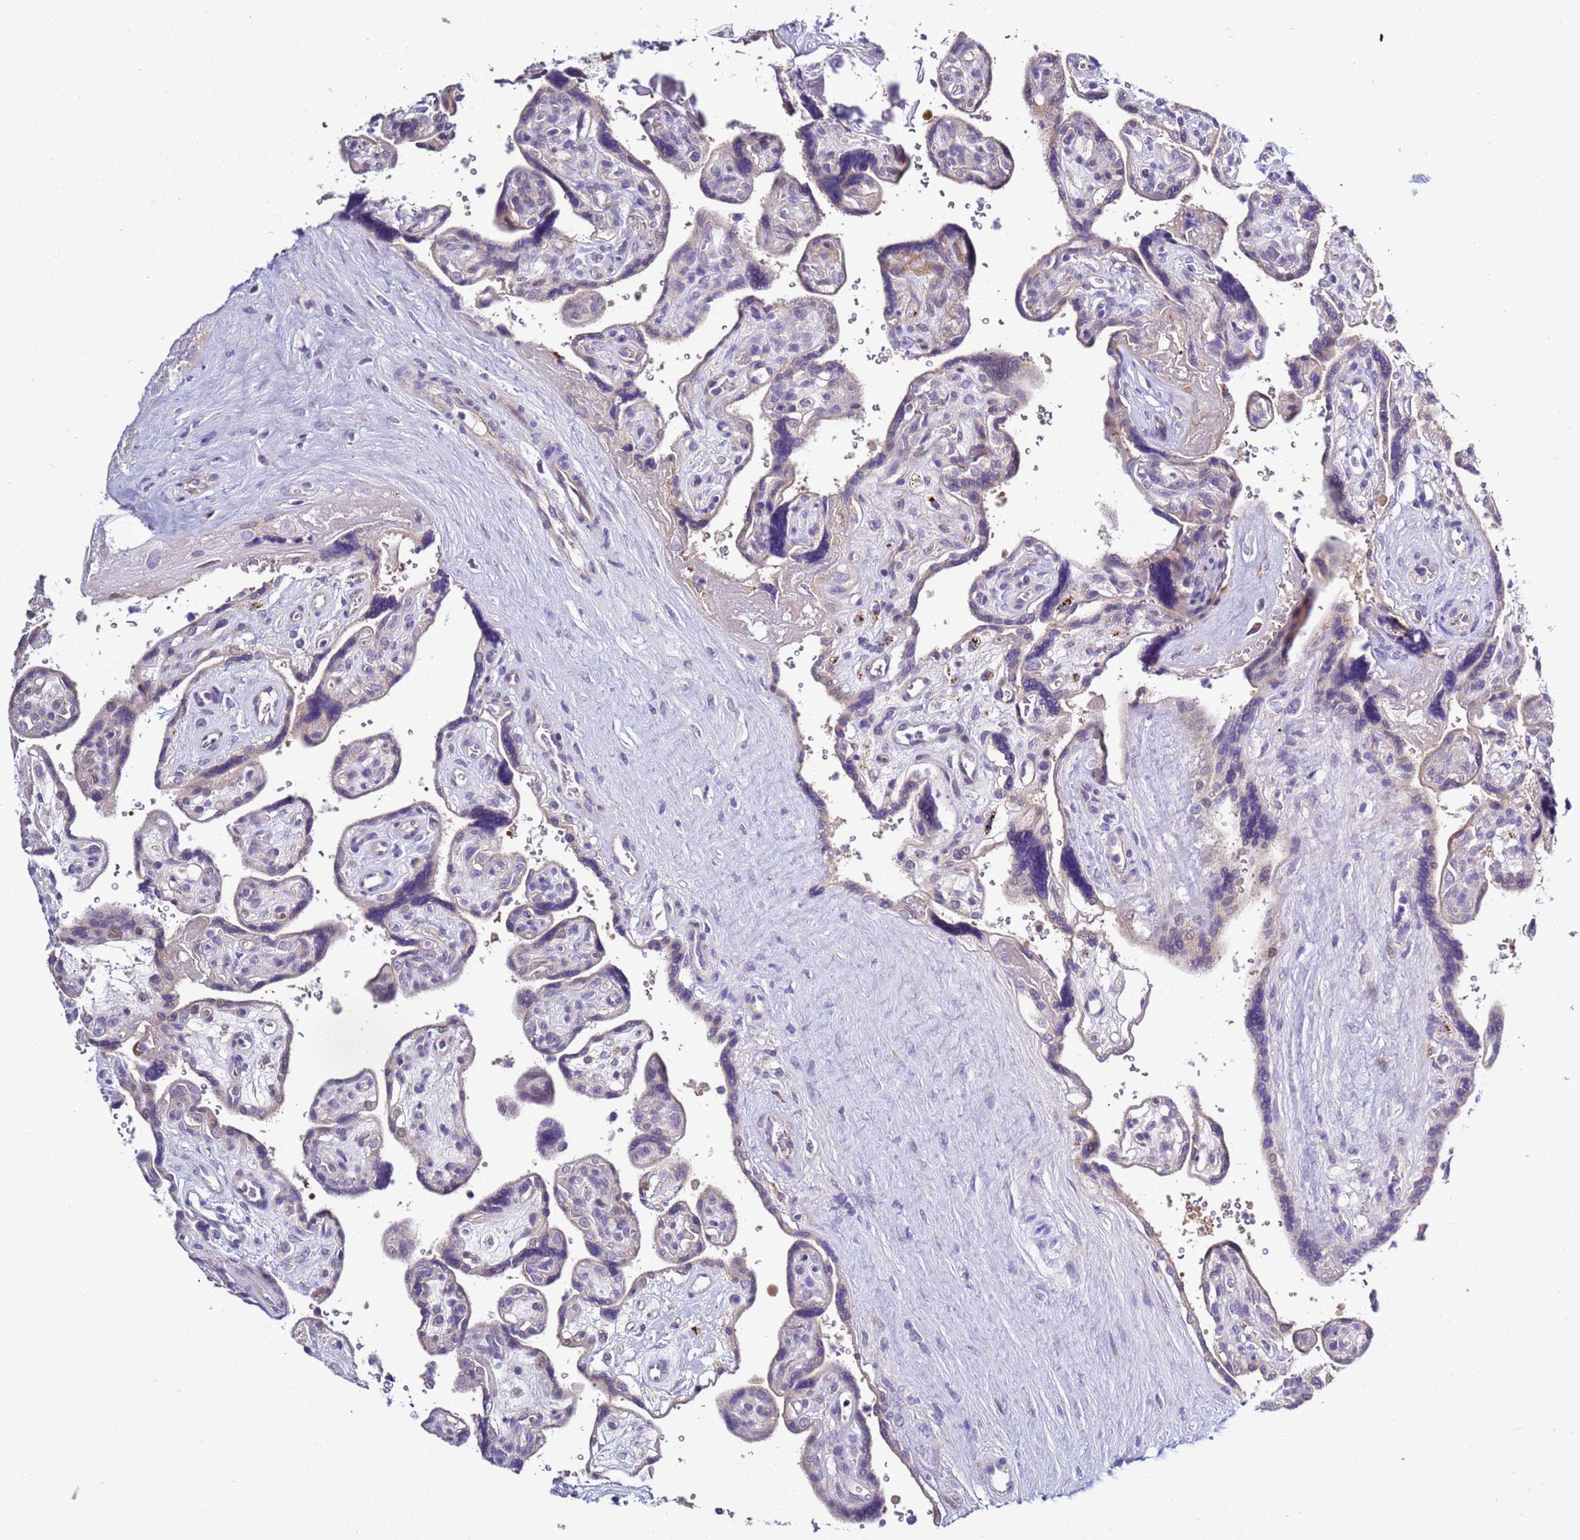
{"staining": {"intensity": "moderate", "quantity": "<25%", "location": "cytoplasmic/membranous,nuclear"}, "tissue": "placenta", "cell_type": "Decidual cells", "image_type": "normal", "snomed": [{"axis": "morphology", "description": "Normal tissue, NOS"}, {"axis": "topography", "description": "Placenta"}], "caption": "Unremarkable placenta reveals moderate cytoplasmic/membranous,nuclear staining in about <25% of decidual cells The staining was performed using DAB to visualize the protein expression in brown, while the nuclei were stained in blue with hematoxylin (Magnification: 20x)..", "gene": "NAT1", "patient": {"sex": "female", "age": 39}}